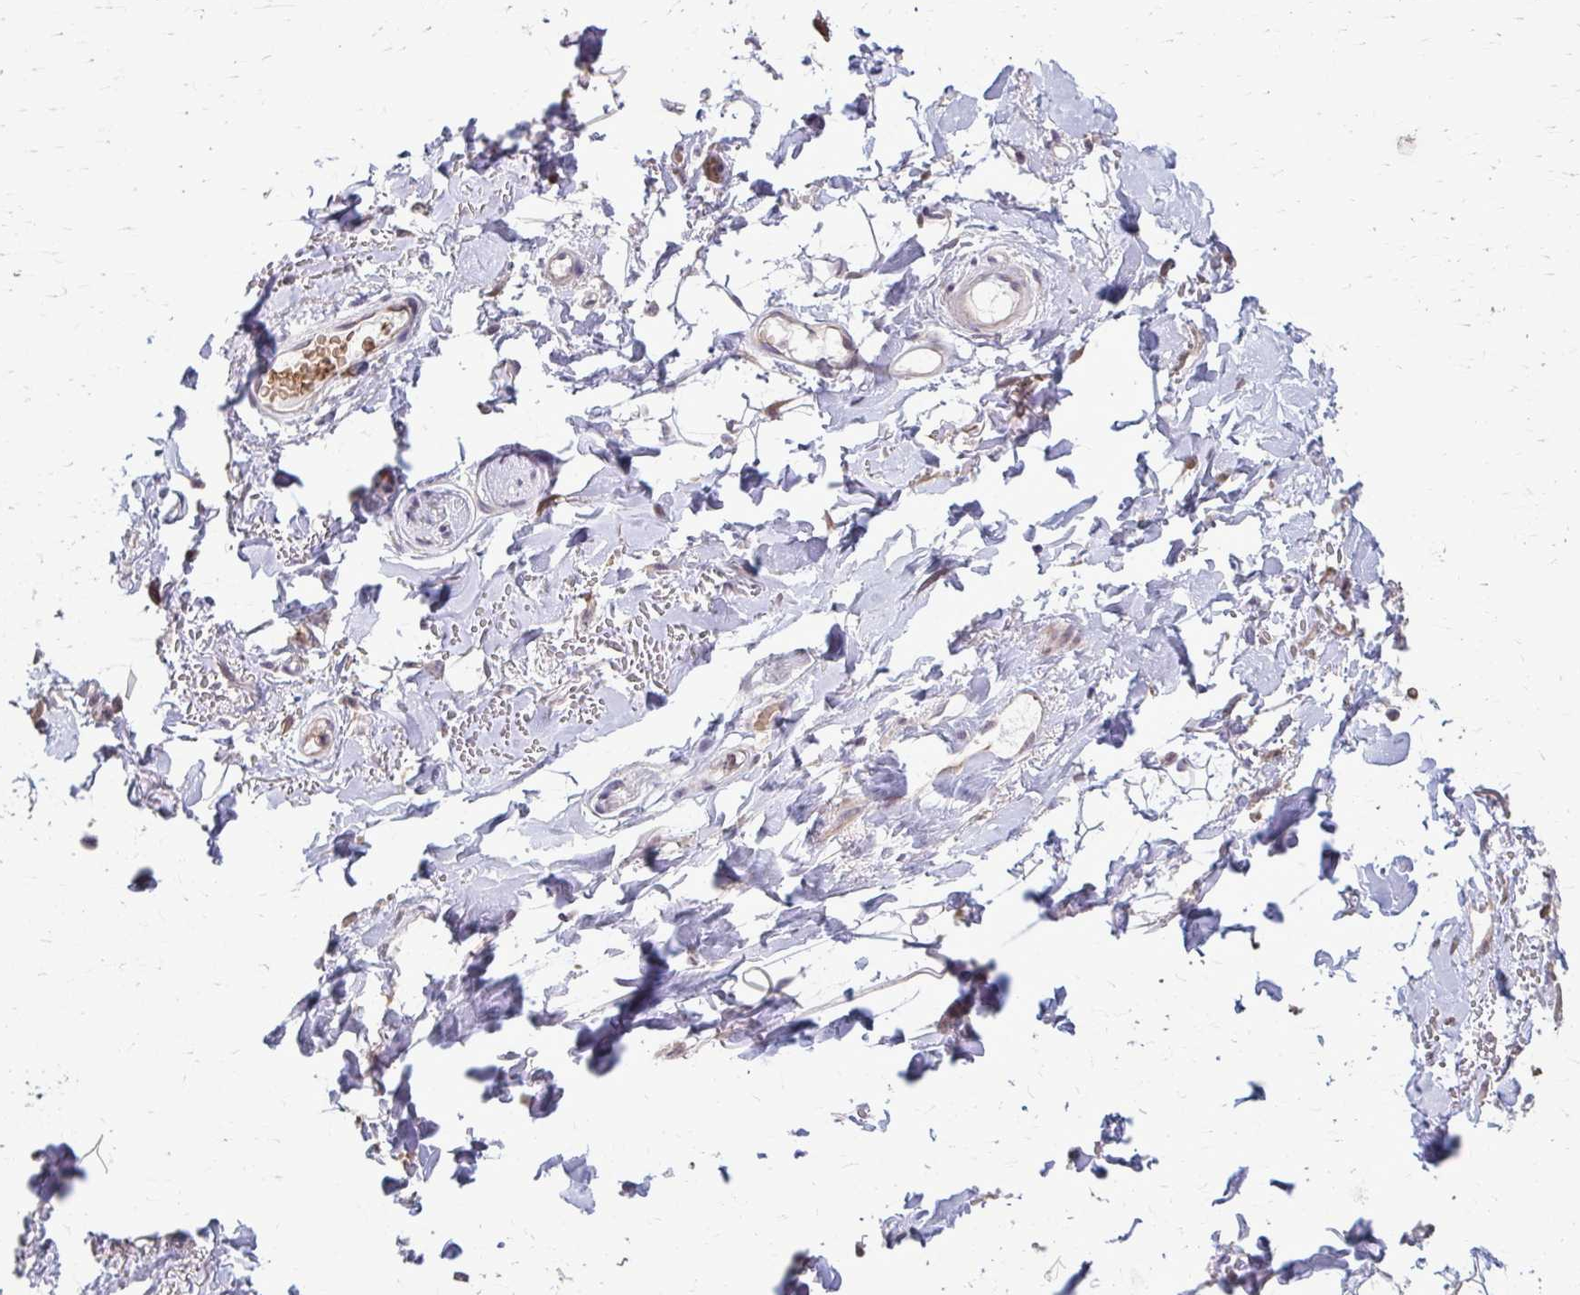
{"staining": {"intensity": "negative", "quantity": "none", "location": "none"}, "tissue": "adipose tissue", "cell_type": "Adipocytes", "image_type": "normal", "snomed": [{"axis": "morphology", "description": "Normal tissue, NOS"}, {"axis": "topography", "description": "Anal"}, {"axis": "topography", "description": "Peripheral nerve tissue"}], "caption": "DAB (3,3'-diaminobenzidine) immunohistochemical staining of normal adipose tissue displays no significant staining in adipocytes. (Brightfield microscopy of DAB immunohistochemistry (IHC) at high magnification).", "gene": "ZNF34", "patient": {"sex": "male", "age": 78}}